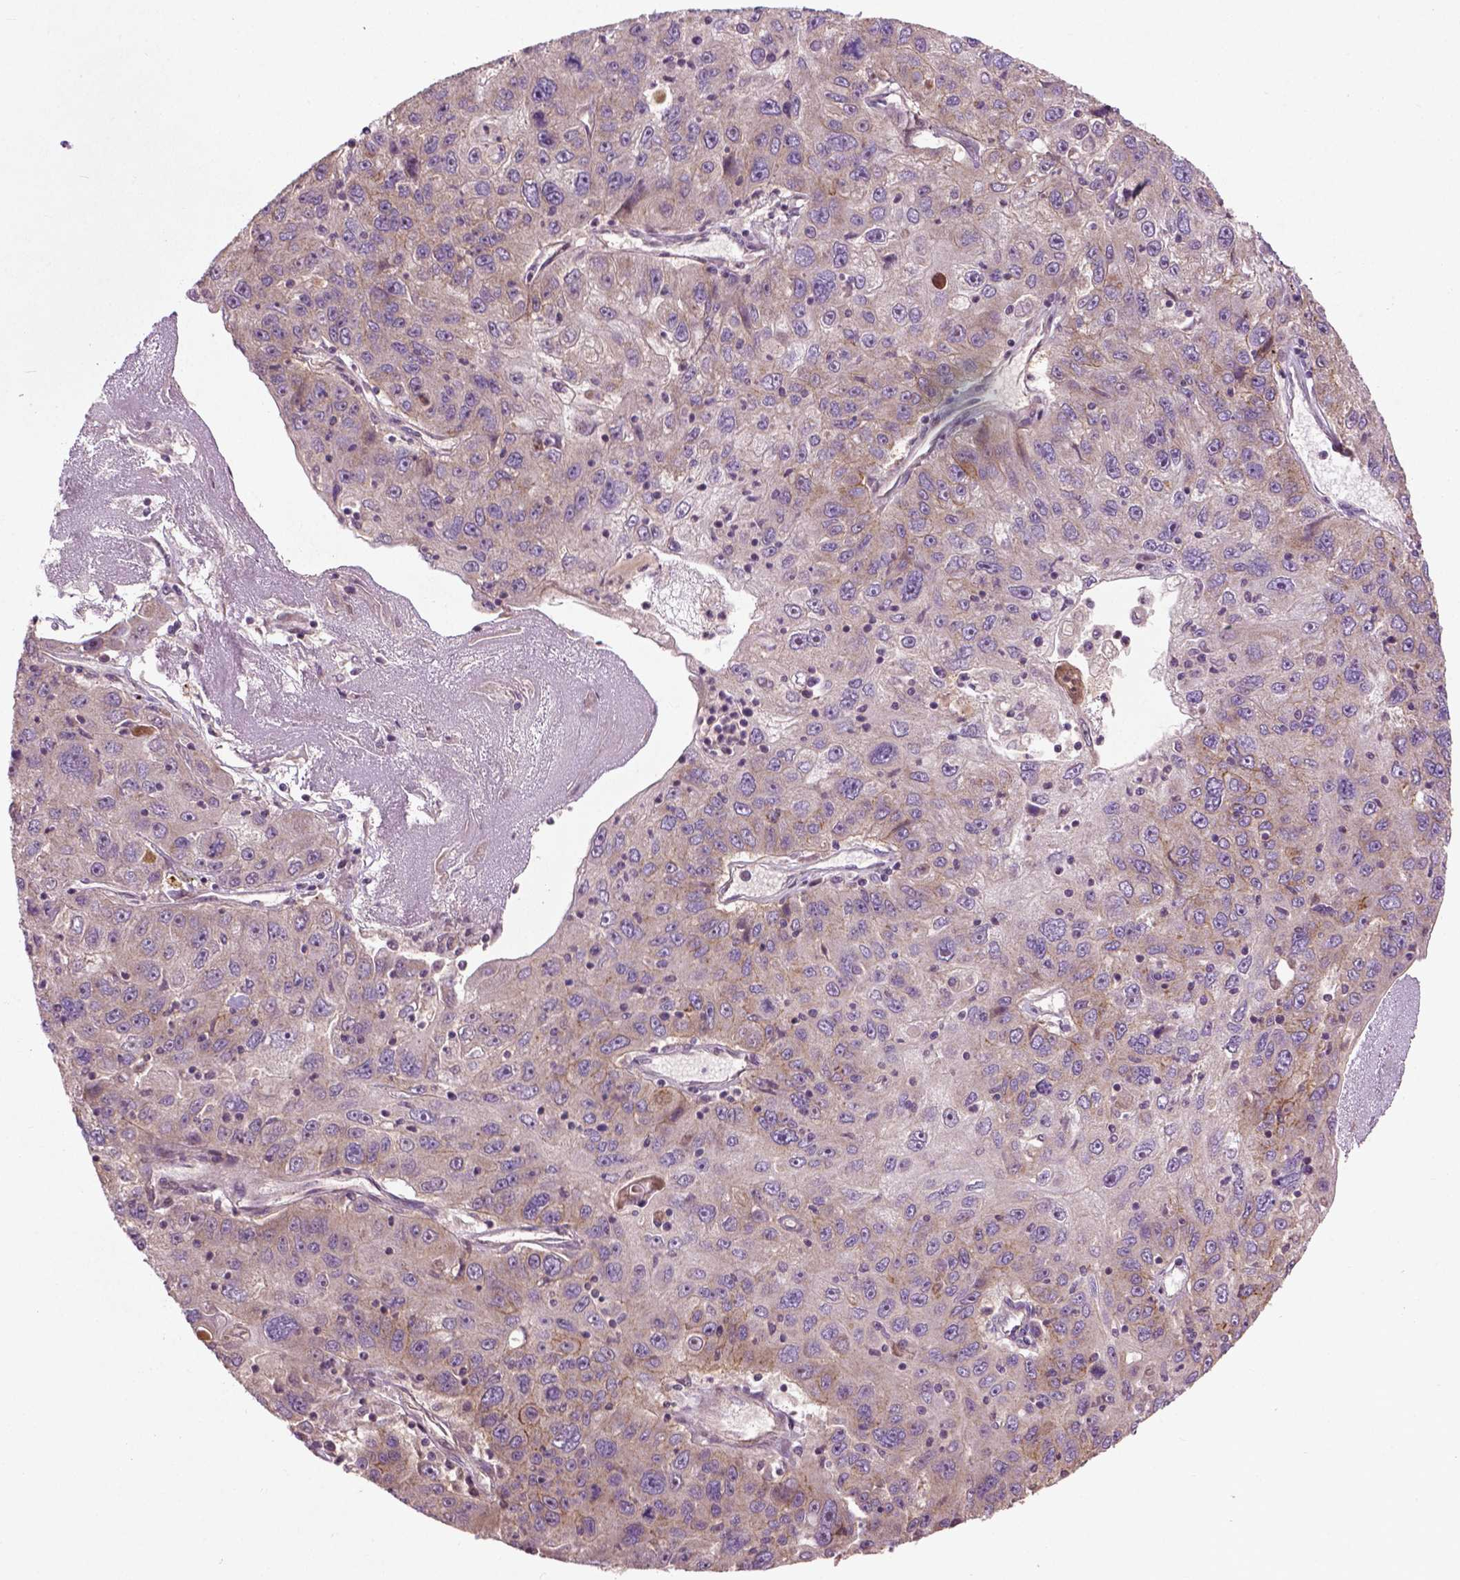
{"staining": {"intensity": "moderate", "quantity": "<25%", "location": "cytoplasmic/membranous"}, "tissue": "stomach cancer", "cell_type": "Tumor cells", "image_type": "cancer", "snomed": [{"axis": "morphology", "description": "Adenocarcinoma, NOS"}, {"axis": "topography", "description": "Stomach"}], "caption": "Brown immunohistochemical staining in human stomach cancer demonstrates moderate cytoplasmic/membranous staining in approximately <25% of tumor cells.", "gene": "B3GALNT2", "patient": {"sex": "male", "age": 56}}